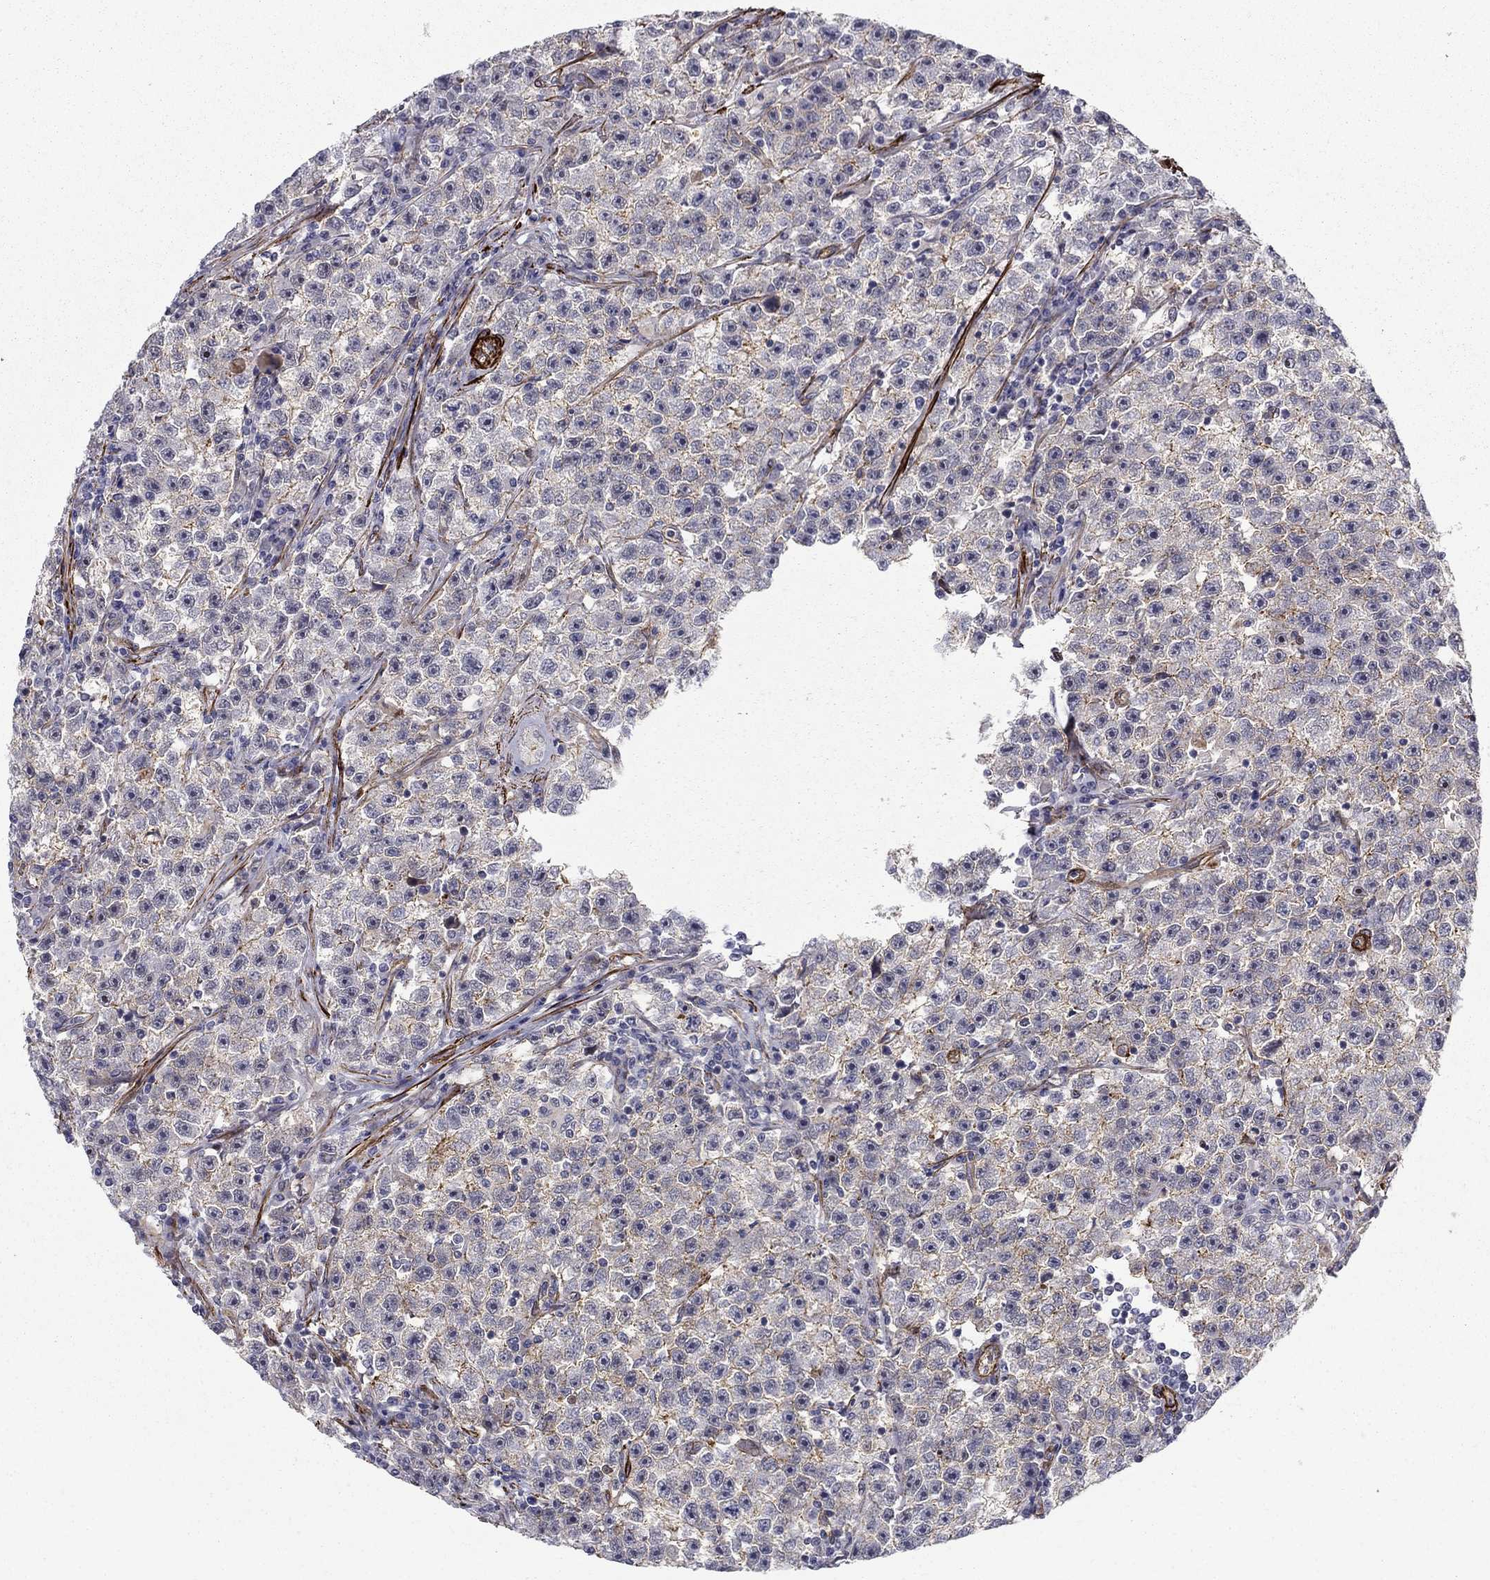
{"staining": {"intensity": "moderate", "quantity": "<25%", "location": "cytoplasmic/membranous"}, "tissue": "testis cancer", "cell_type": "Tumor cells", "image_type": "cancer", "snomed": [{"axis": "morphology", "description": "Seminoma, NOS"}, {"axis": "topography", "description": "Testis"}], "caption": "A high-resolution image shows immunohistochemistry (IHC) staining of testis cancer (seminoma), which displays moderate cytoplasmic/membranous expression in about <25% of tumor cells.", "gene": "KRBA1", "patient": {"sex": "male", "age": 22}}